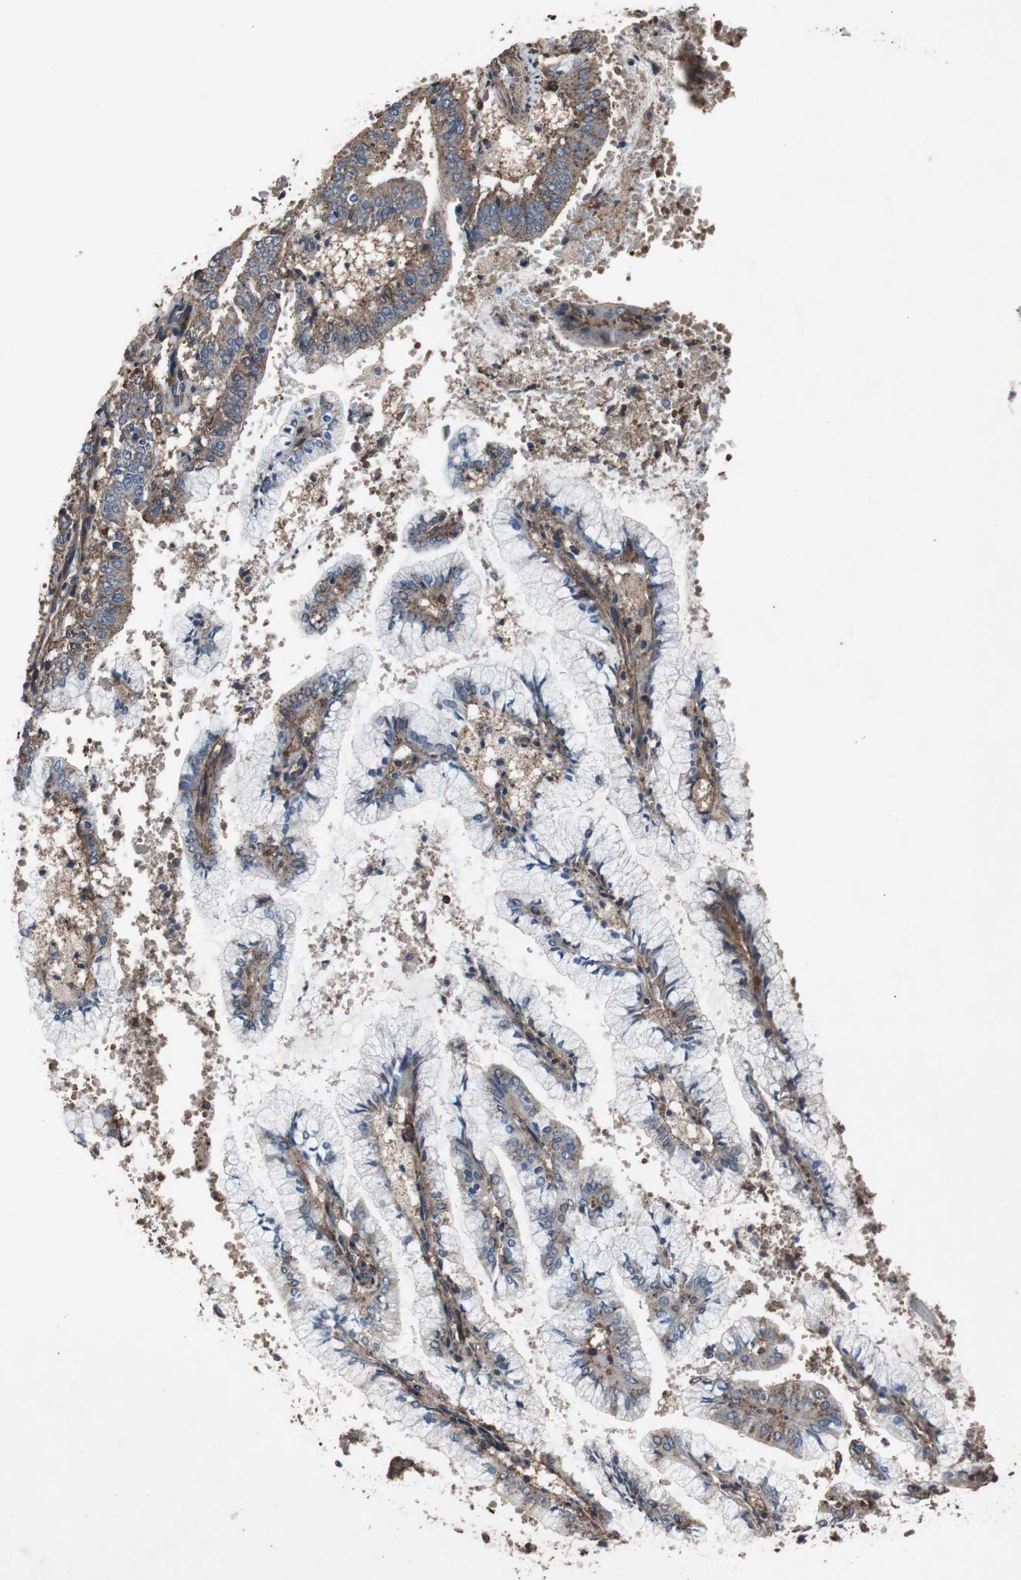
{"staining": {"intensity": "weak", "quantity": ">75%", "location": "cytoplasmic/membranous"}, "tissue": "endometrial cancer", "cell_type": "Tumor cells", "image_type": "cancer", "snomed": [{"axis": "morphology", "description": "Adenocarcinoma, NOS"}, {"axis": "topography", "description": "Endometrium"}], "caption": "This histopathology image displays adenocarcinoma (endometrial) stained with immunohistochemistry to label a protein in brown. The cytoplasmic/membranous of tumor cells show weak positivity for the protein. Nuclei are counter-stained blue.", "gene": "COL6A2", "patient": {"sex": "female", "age": 63}}